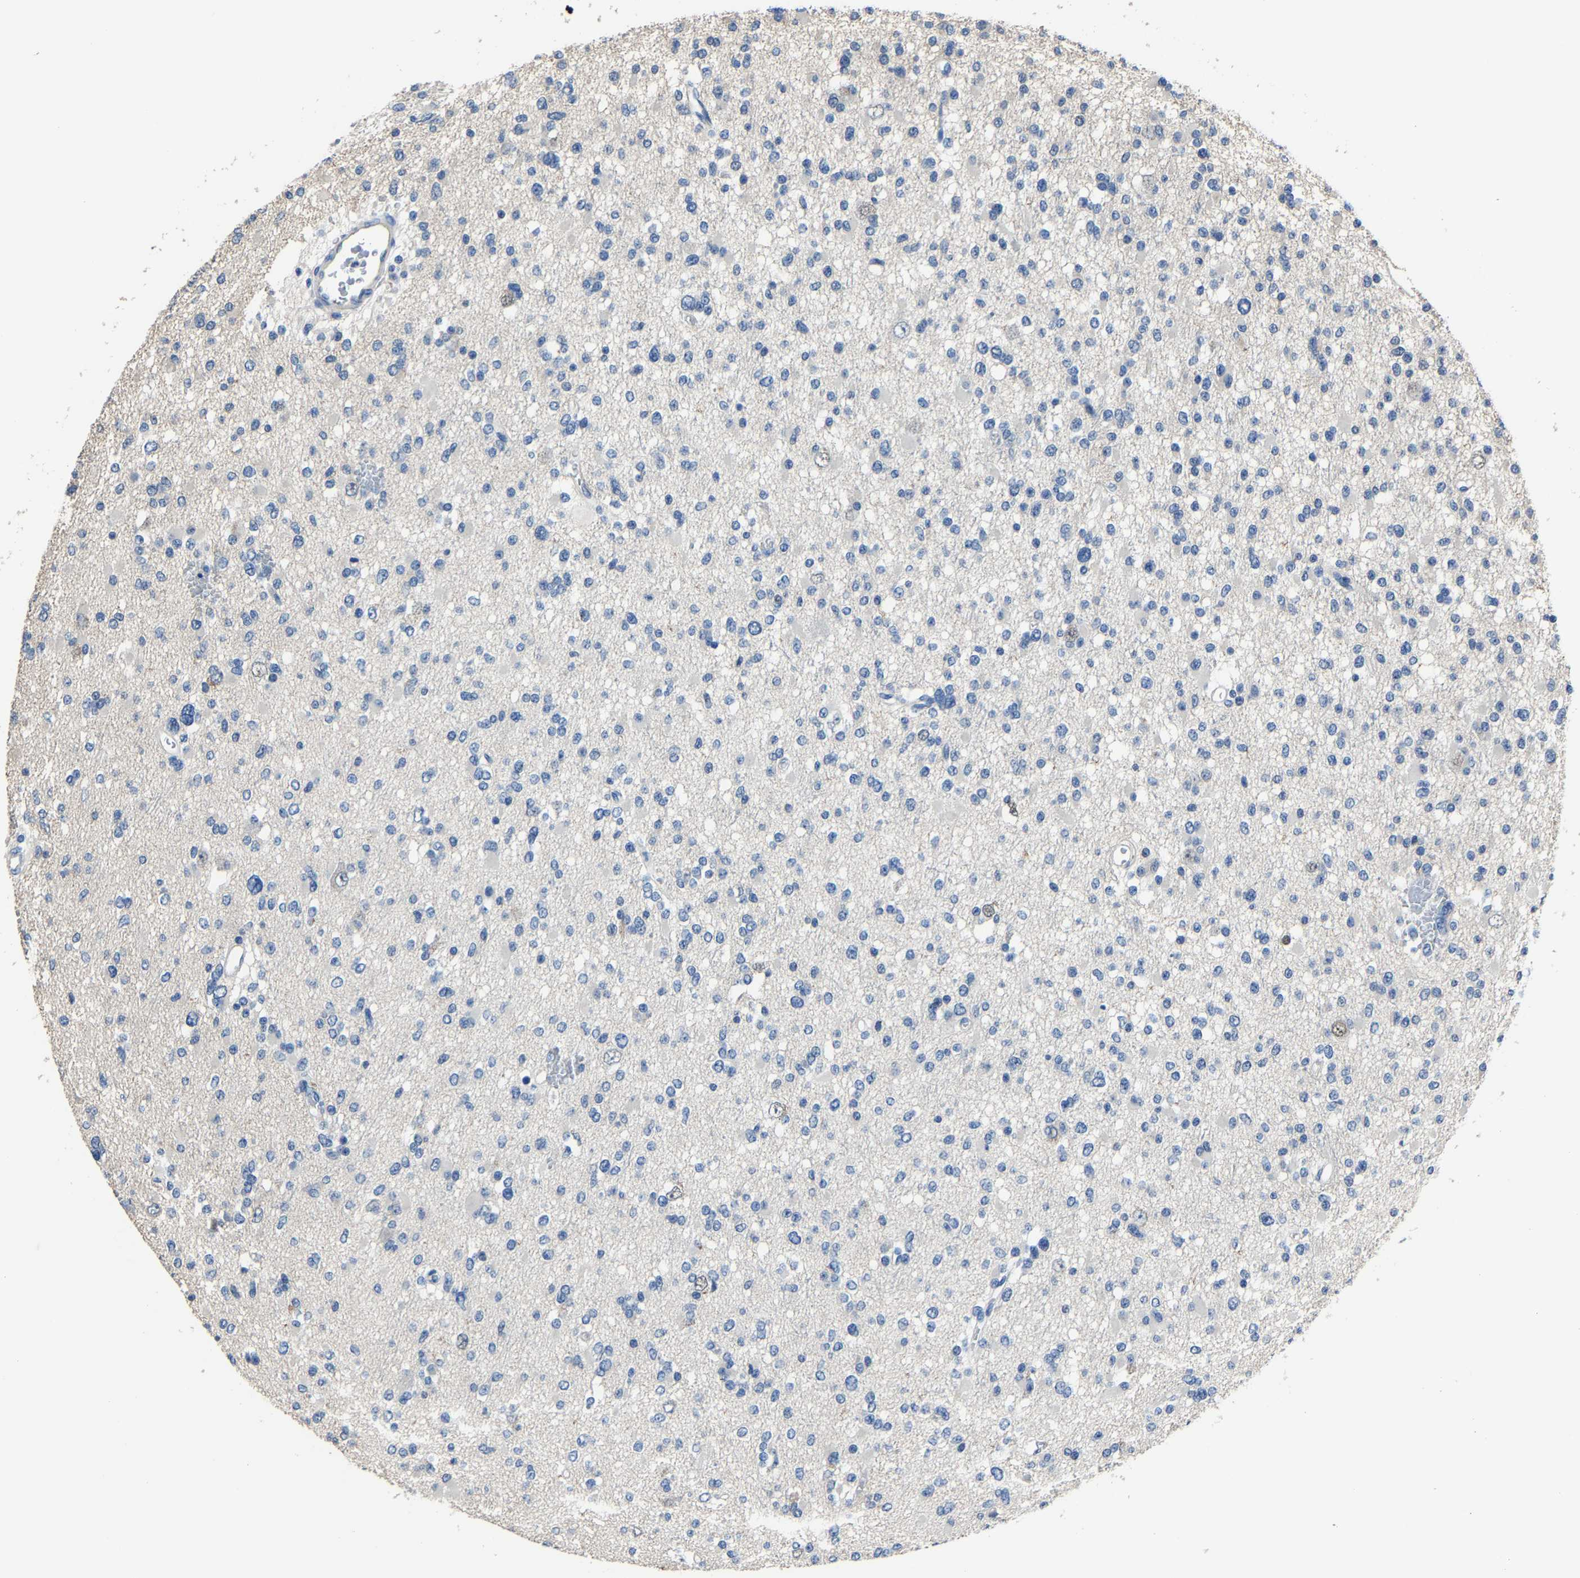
{"staining": {"intensity": "negative", "quantity": "none", "location": "none"}, "tissue": "glioma", "cell_type": "Tumor cells", "image_type": "cancer", "snomed": [{"axis": "morphology", "description": "Glioma, malignant, Low grade"}, {"axis": "topography", "description": "Brain"}], "caption": "Low-grade glioma (malignant) was stained to show a protein in brown. There is no significant expression in tumor cells. (DAB (3,3'-diaminobenzidine) immunohistochemistry (IHC) with hematoxylin counter stain).", "gene": "STRBP", "patient": {"sex": "female", "age": 22}}